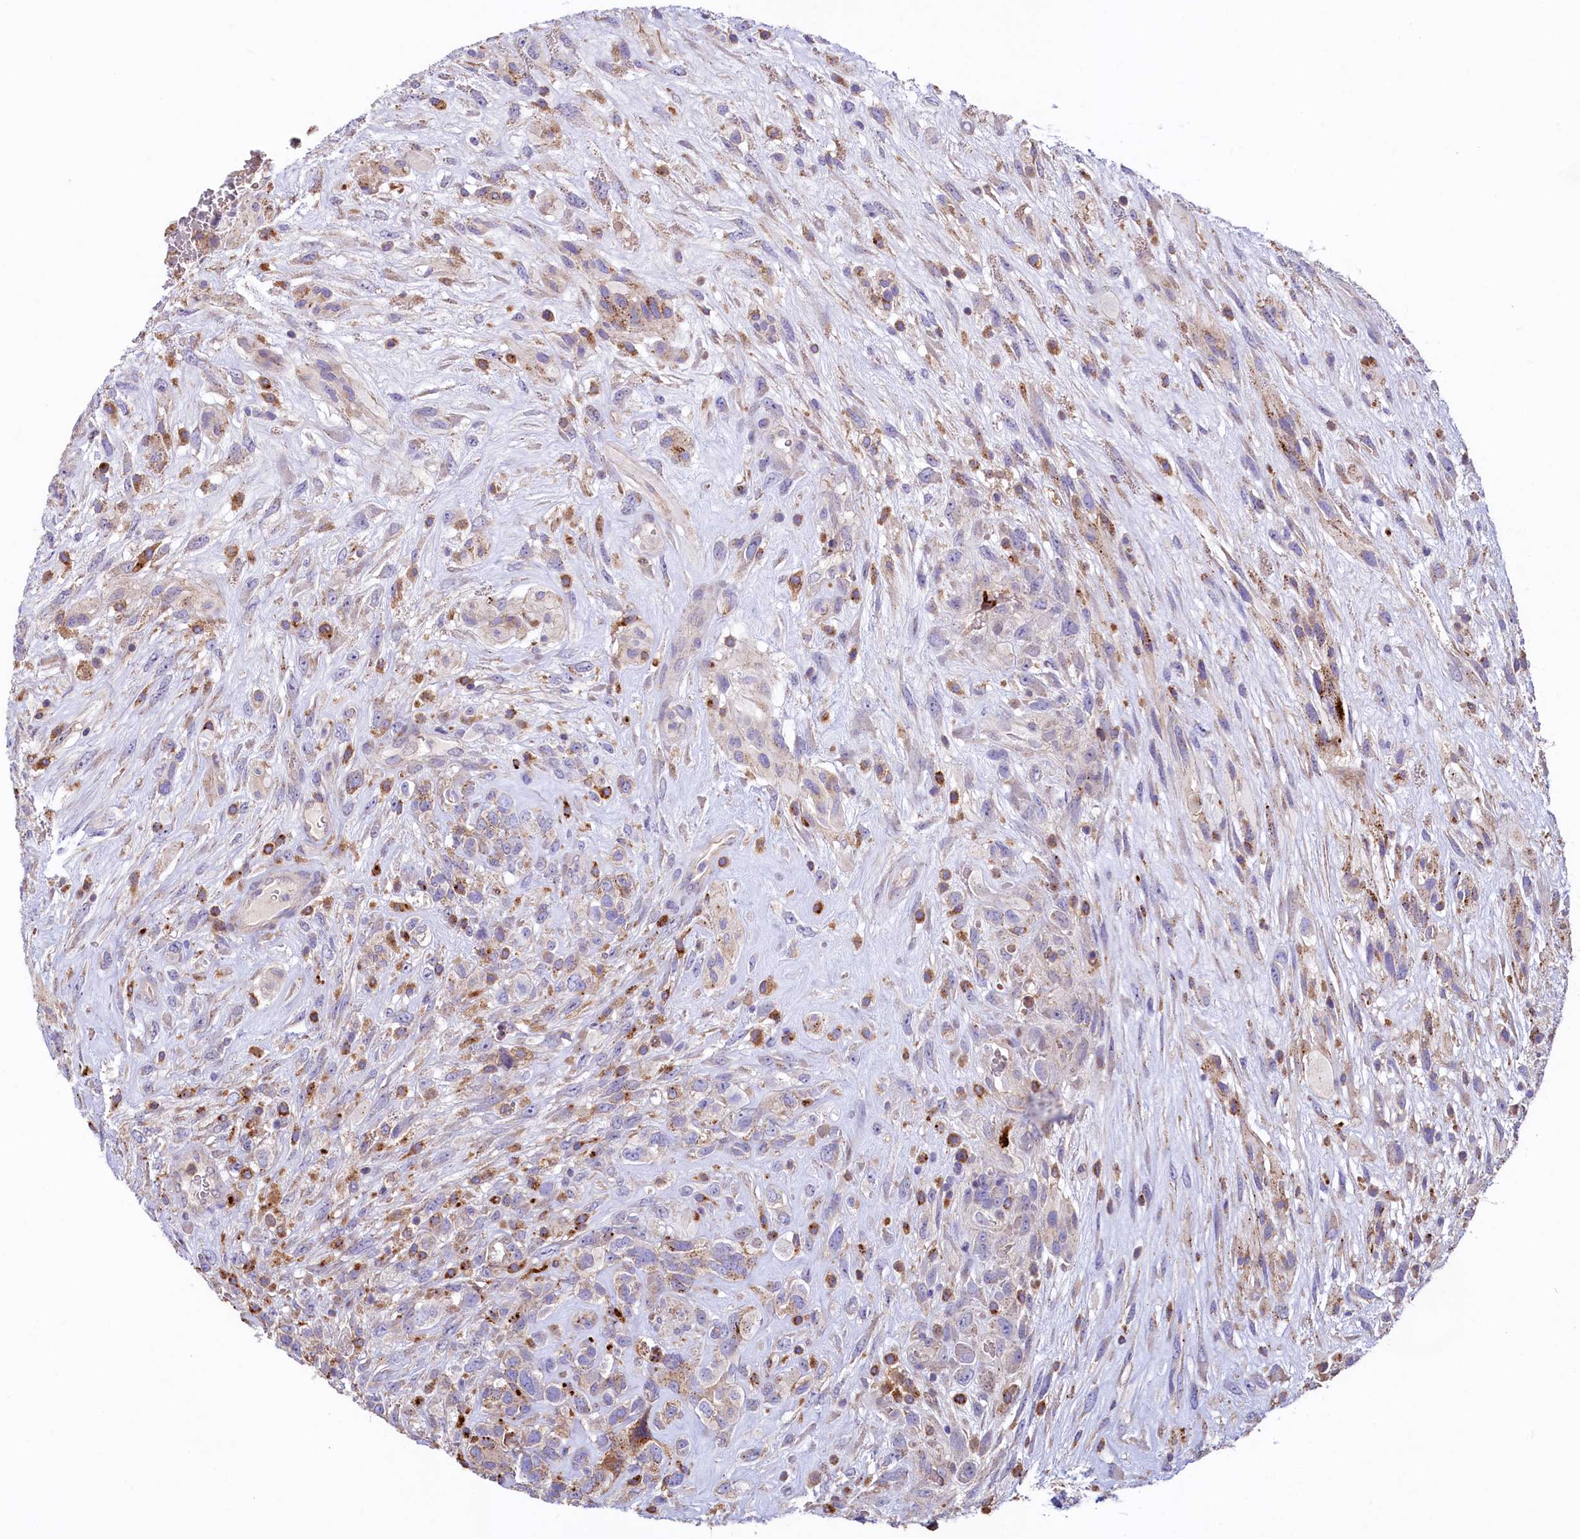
{"staining": {"intensity": "negative", "quantity": "none", "location": "none"}, "tissue": "glioma", "cell_type": "Tumor cells", "image_type": "cancer", "snomed": [{"axis": "morphology", "description": "Glioma, malignant, High grade"}, {"axis": "topography", "description": "Brain"}], "caption": "IHC histopathology image of human glioma stained for a protein (brown), which demonstrates no expression in tumor cells.", "gene": "HPS6", "patient": {"sex": "male", "age": 61}}